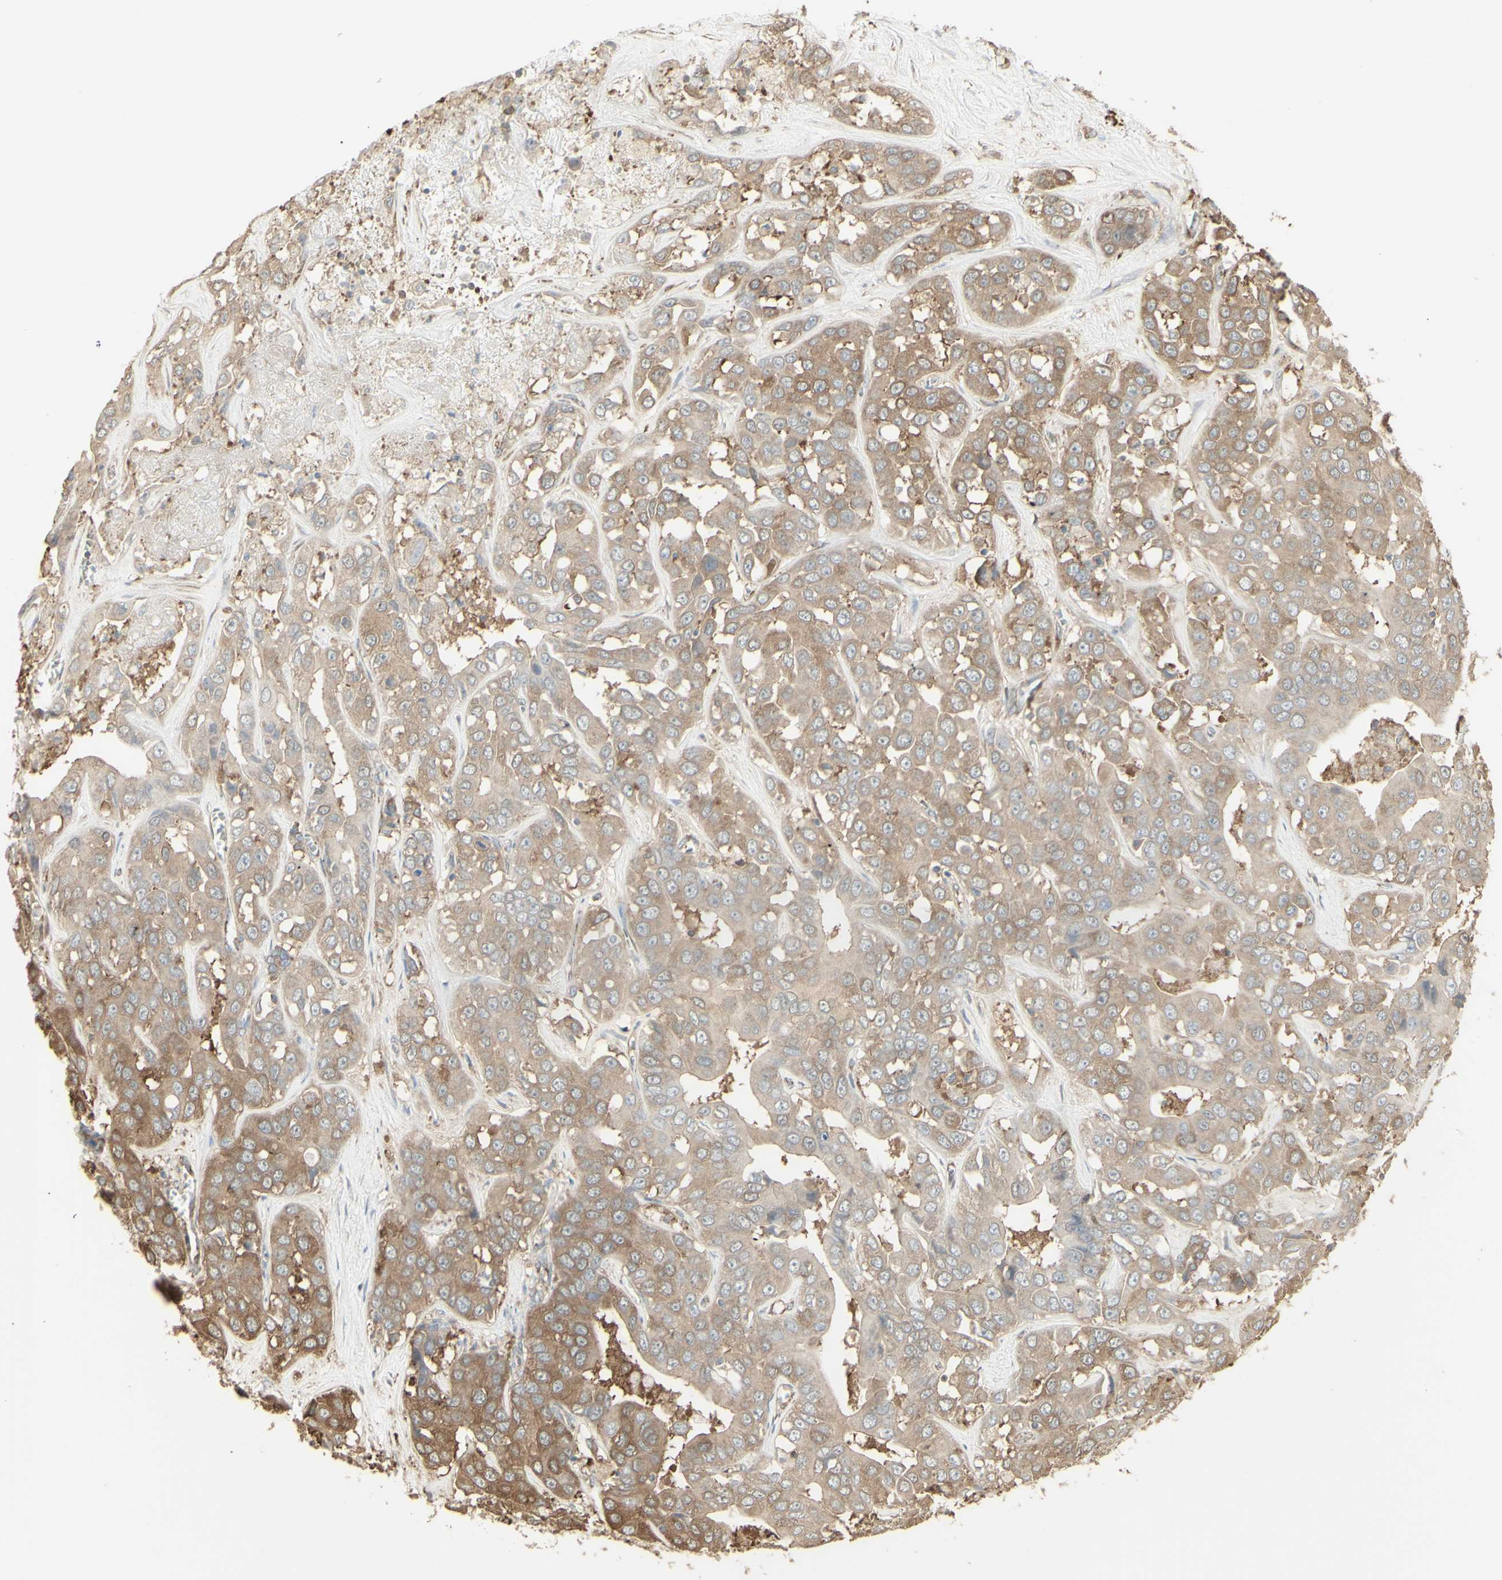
{"staining": {"intensity": "weak", "quantity": ">75%", "location": "cytoplasmic/membranous"}, "tissue": "liver cancer", "cell_type": "Tumor cells", "image_type": "cancer", "snomed": [{"axis": "morphology", "description": "Cholangiocarcinoma"}, {"axis": "topography", "description": "Liver"}], "caption": "Weak cytoplasmic/membranous expression is seen in approximately >75% of tumor cells in liver cancer (cholangiocarcinoma).", "gene": "EEF1B2", "patient": {"sex": "female", "age": 52}}